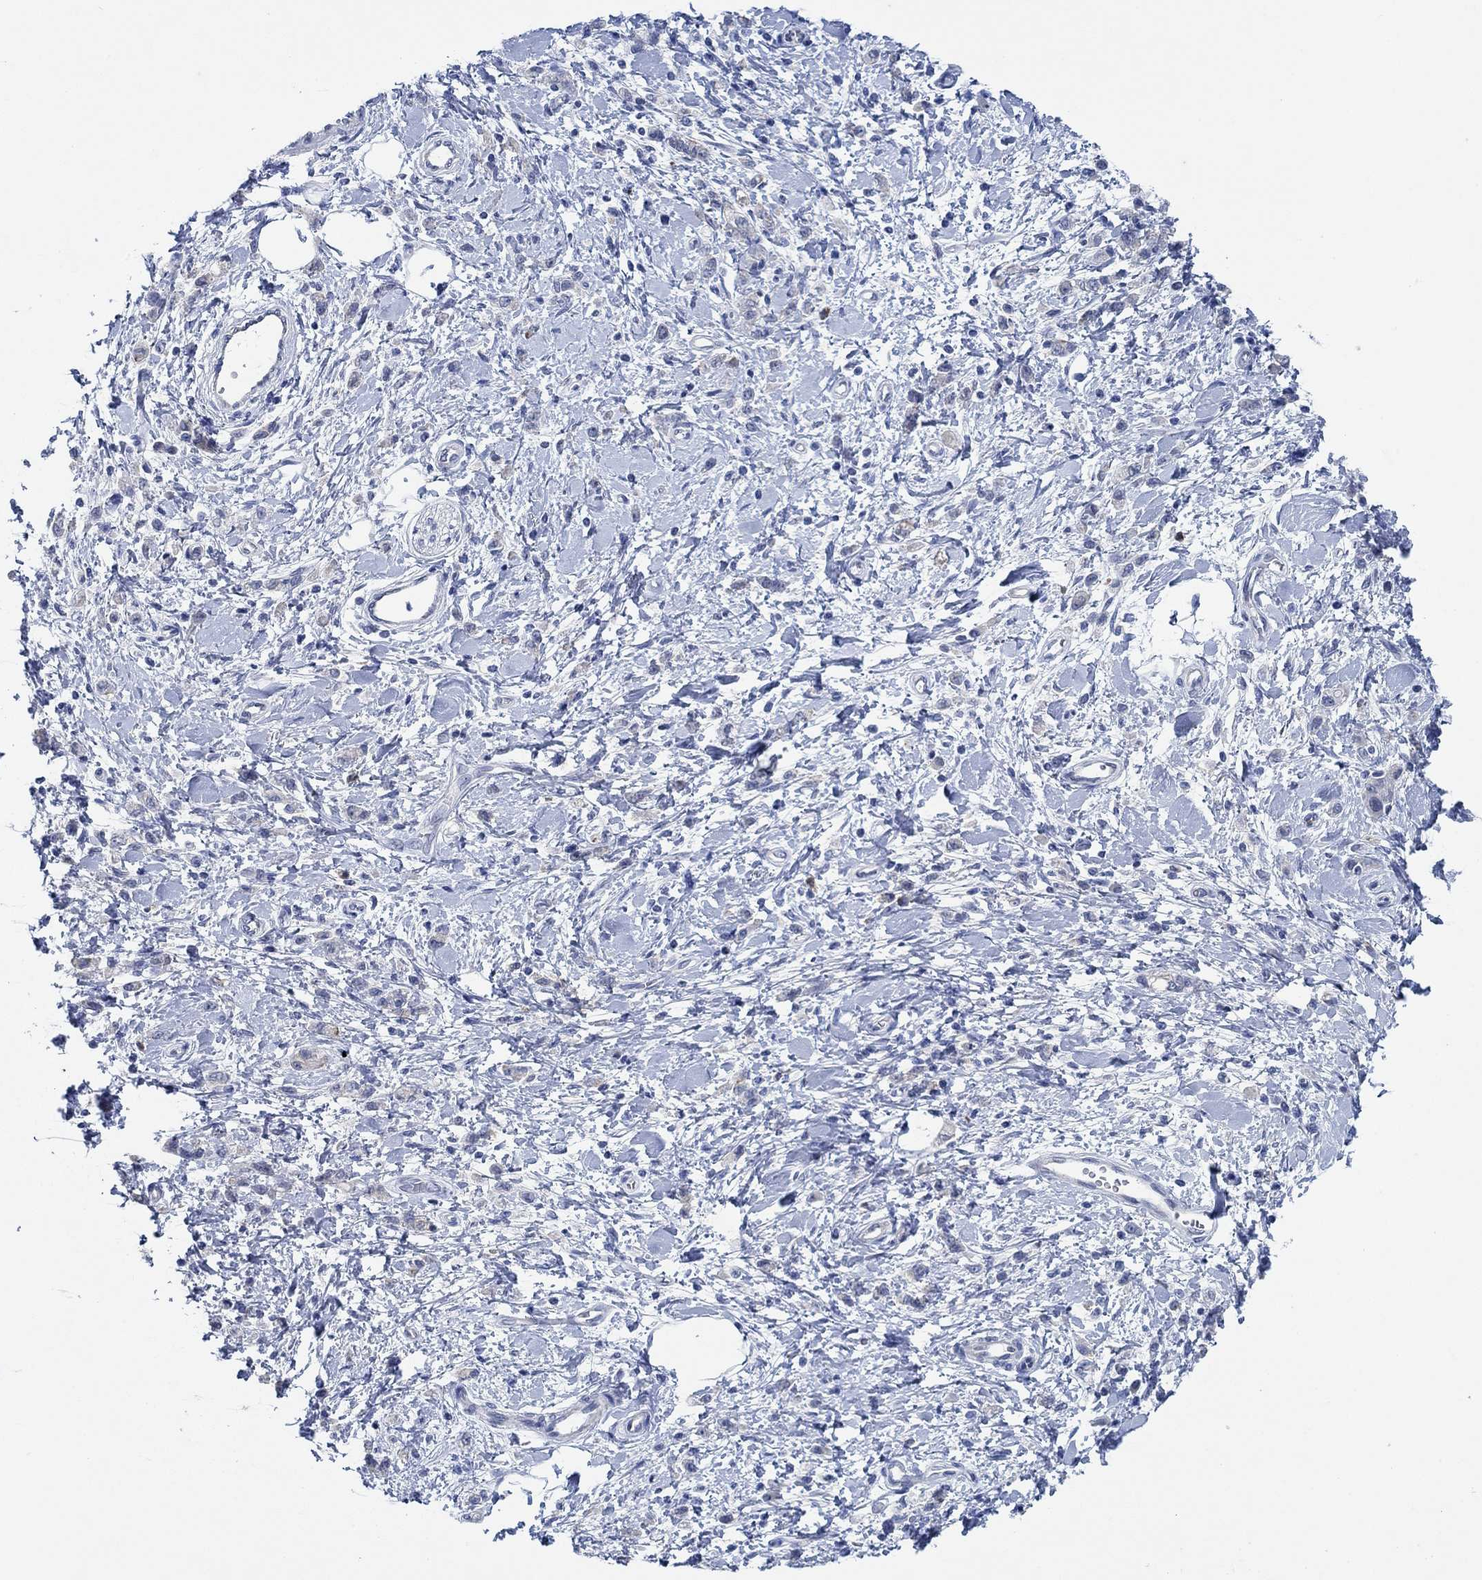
{"staining": {"intensity": "negative", "quantity": "none", "location": "none"}, "tissue": "stomach cancer", "cell_type": "Tumor cells", "image_type": "cancer", "snomed": [{"axis": "morphology", "description": "Adenocarcinoma, NOS"}, {"axis": "topography", "description": "Stomach"}], "caption": "This is an immunohistochemistry (IHC) image of human stomach adenocarcinoma. There is no positivity in tumor cells.", "gene": "ZNF671", "patient": {"sex": "male", "age": 77}}